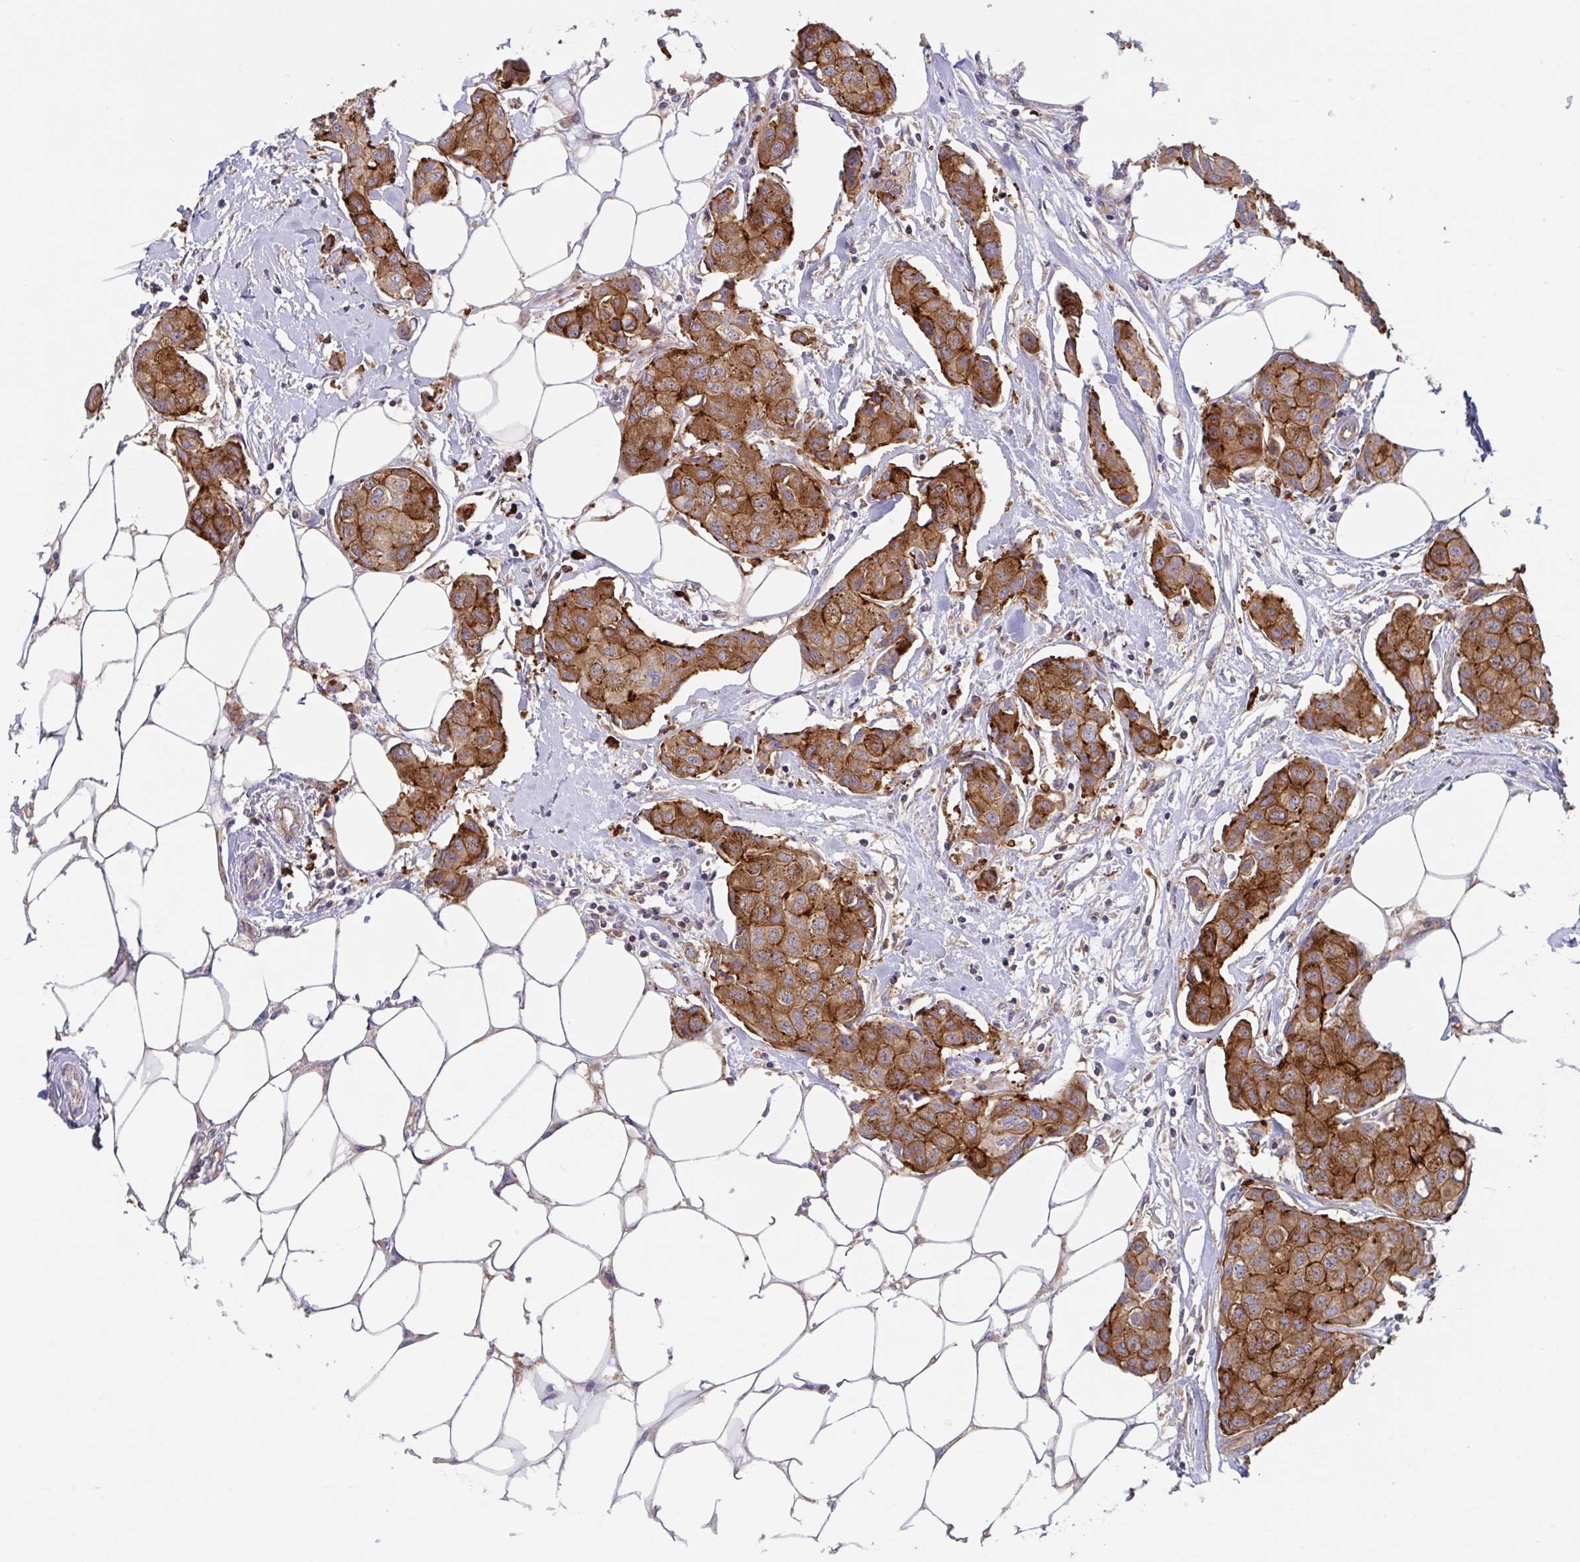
{"staining": {"intensity": "moderate", "quantity": ">75%", "location": "cytoplasmic/membranous"}, "tissue": "breast cancer", "cell_type": "Tumor cells", "image_type": "cancer", "snomed": [{"axis": "morphology", "description": "Duct carcinoma"}, {"axis": "topography", "description": "Breast"}, {"axis": "topography", "description": "Lymph node"}], "caption": "Breast cancer (infiltrating ductal carcinoma) tissue displays moderate cytoplasmic/membranous staining in approximately >75% of tumor cells, visualized by immunohistochemistry.", "gene": "YARS2", "patient": {"sex": "female", "age": 80}}